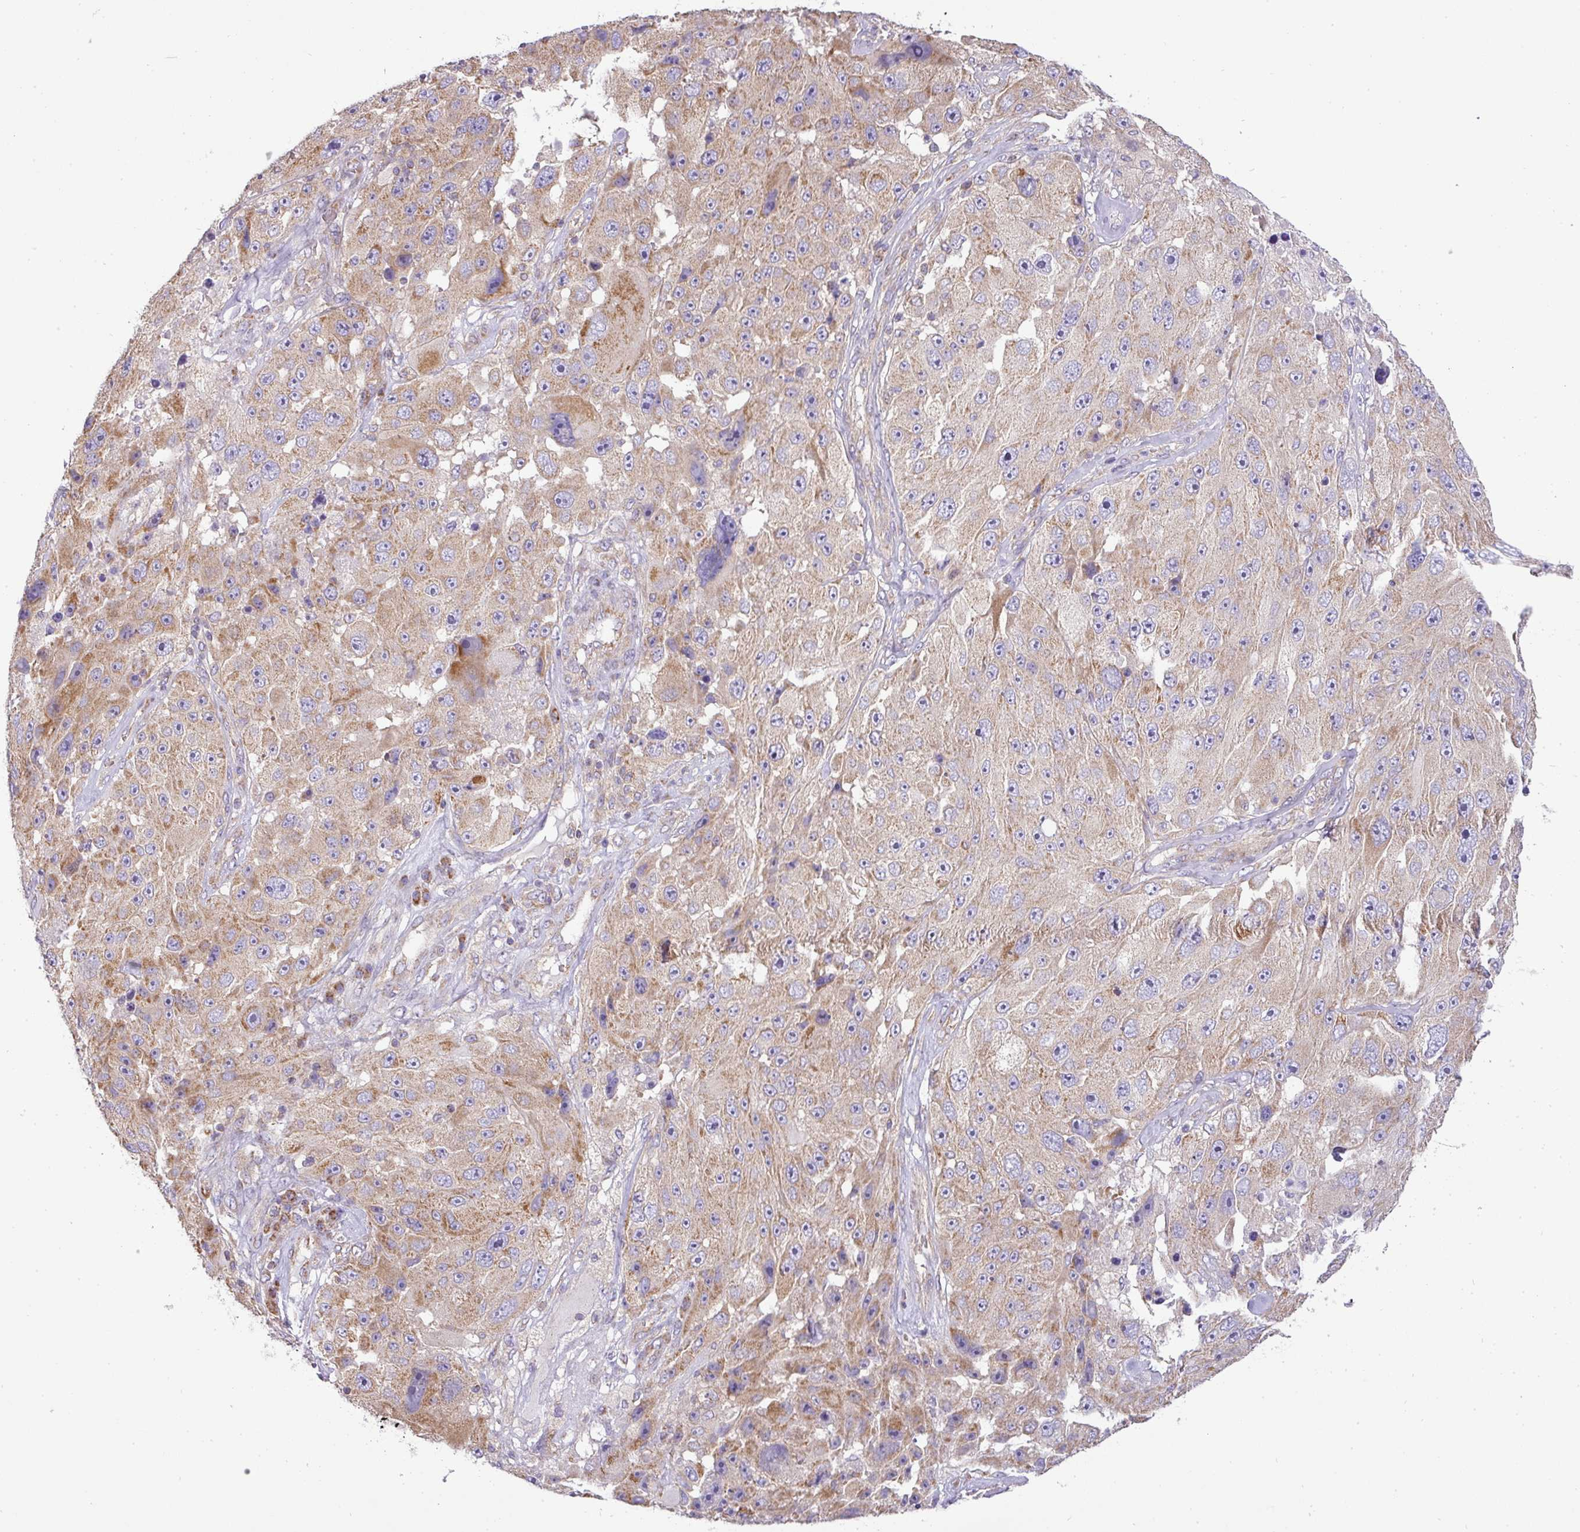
{"staining": {"intensity": "weak", "quantity": ">75%", "location": "cytoplasmic/membranous"}, "tissue": "melanoma", "cell_type": "Tumor cells", "image_type": "cancer", "snomed": [{"axis": "morphology", "description": "Malignant melanoma, Metastatic site"}, {"axis": "topography", "description": "Lymph node"}], "caption": "IHC image of neoplastic tissue: human melanoma stained using IHC exhibits low levels of weak protein expression localized specifically in the cytoplasmic/membranous of tumor cells, appearing as a cytoplasmic/membranous brown color.", "gene": "ZNF211", "patient": {"sex": "male", "age": 62}}